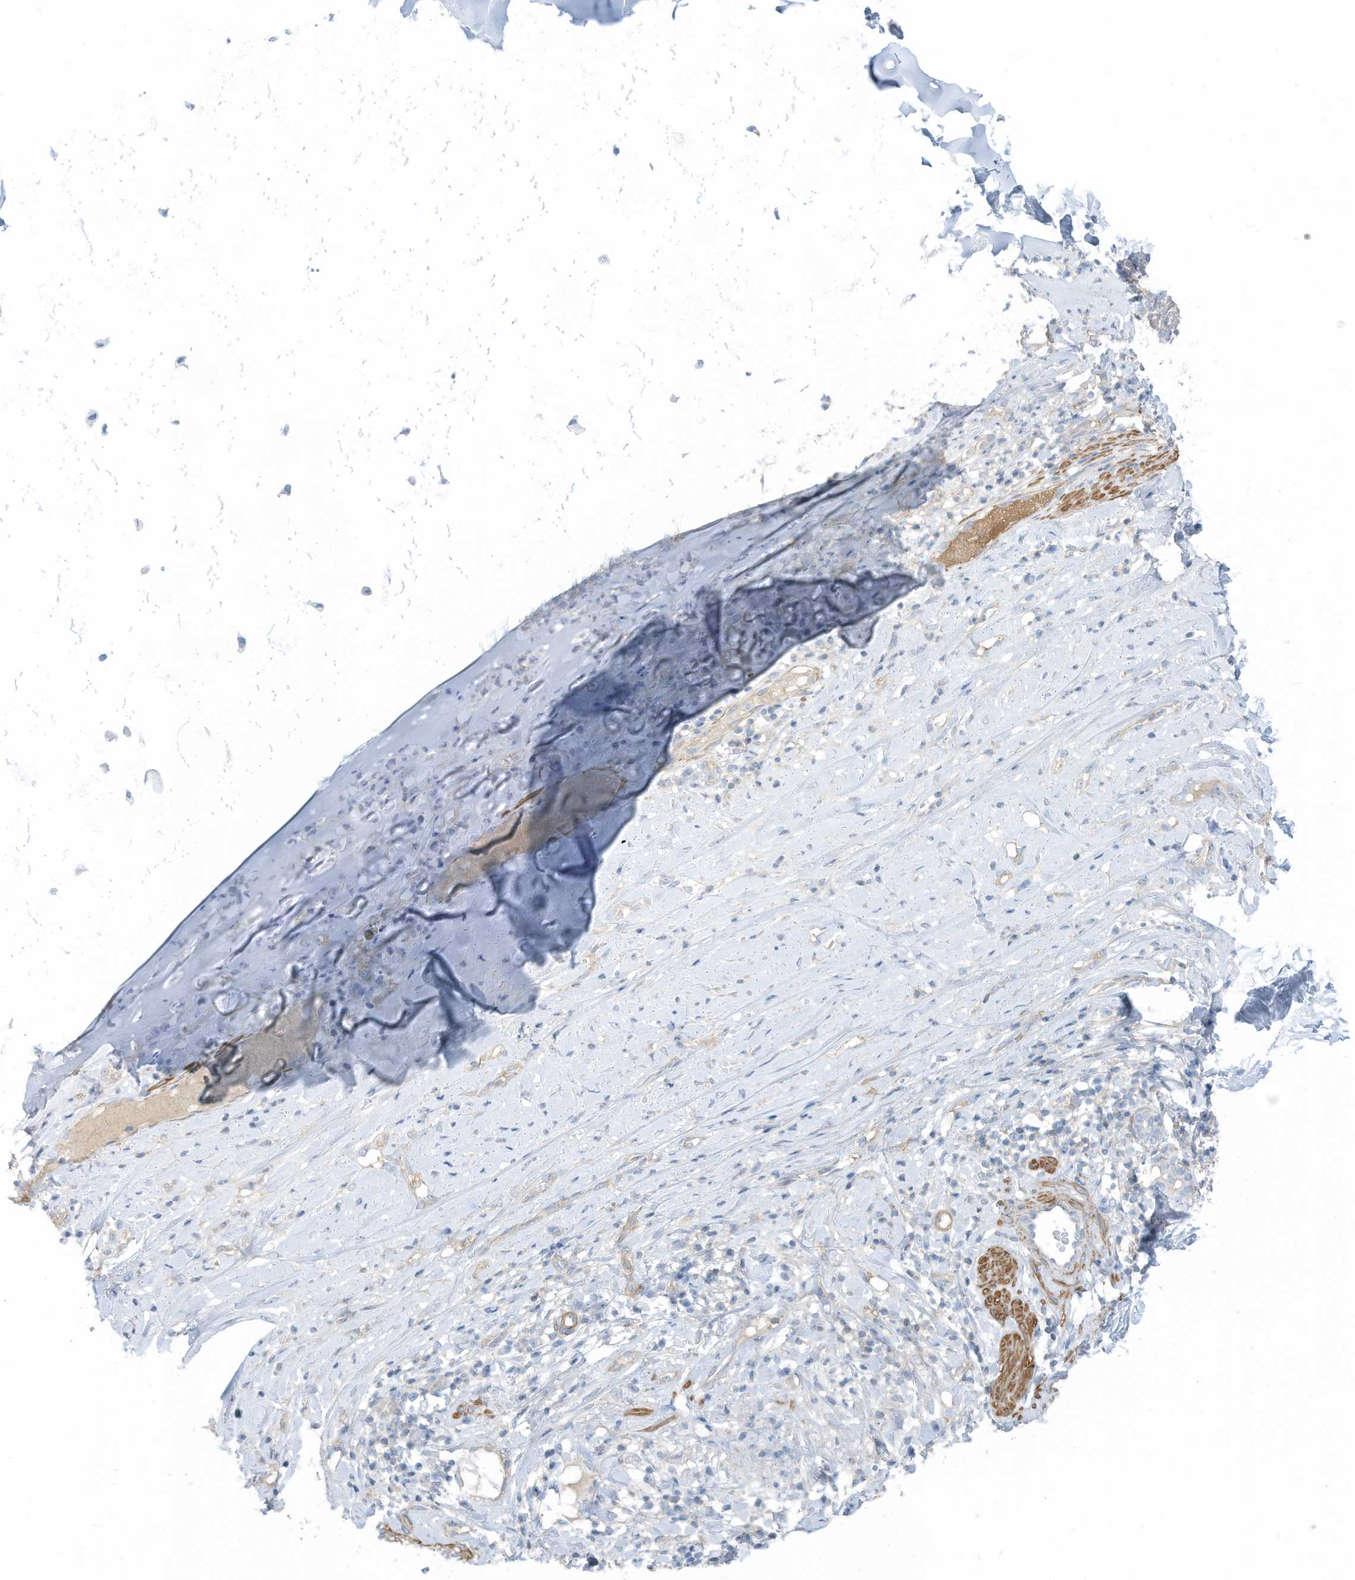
{"staining": {"intensity": "negative", "quantity": "none", "location": "none"}, "tissue": "soft tissue", "cell_type": "Chondrocytes", "image_type": "normal", "snomed": [{"axis": "morphology", "description": "Normal tissue, NOS"}, {"axis": "morphology", "description": "Basal cell carcinoma"}, {"axis": "topography", "description": "Cartilage tissue"}, {"axis": "topography", "description": "Nasopharynx"}, {"axis": "topography", "description": "Oral tissue"}], "caption": "Human soft tissue stained for a protein using immunohistochemistry reveals no expression in chondrocytes.", "gene": "ZNF846", "patient": {"sex": "female", "age": 77}}